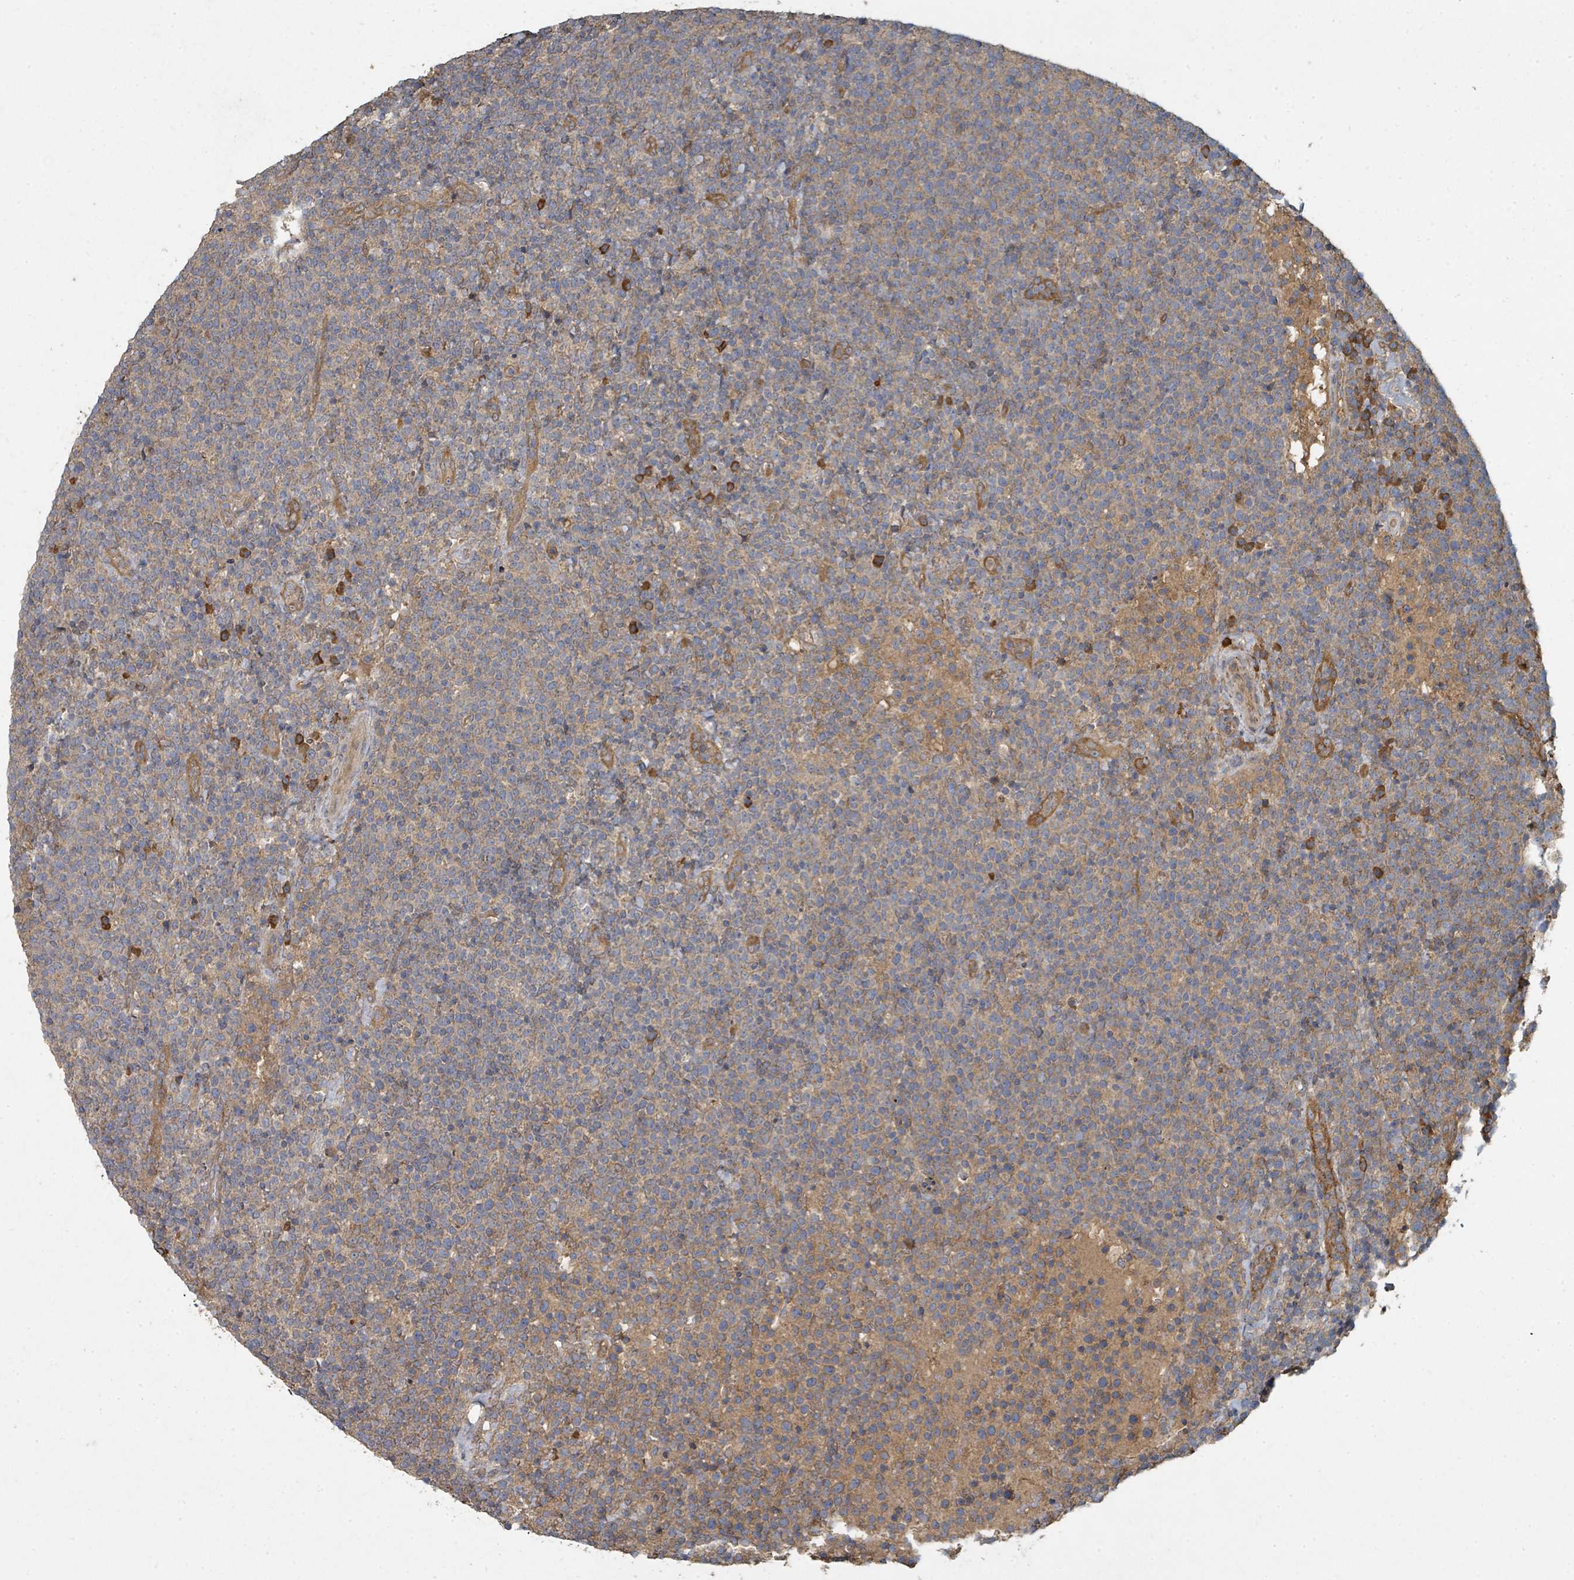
{"staining": {"intensity": "strong", "quantity": "<25%", "location": "cytoplasmic/membranous"}, "tissue": "lymphoma", "cell_type": "Tumor cells", "image_type": "cancer", "snomed": [{"axis": "morphology", "description": "Malignant lymphoma, non-Hodgkin's type, High grade"}, {"axis": "topography", "description": "Lymph node"}], "caption": "Brown immunohistochemical staining in human lymphoma exhibits strong cytoplasmic/membranous positivity in approximately <25% of tumor cells.", "gene": "WDFY1", "patient": {"sex": "male", "age": 61}}